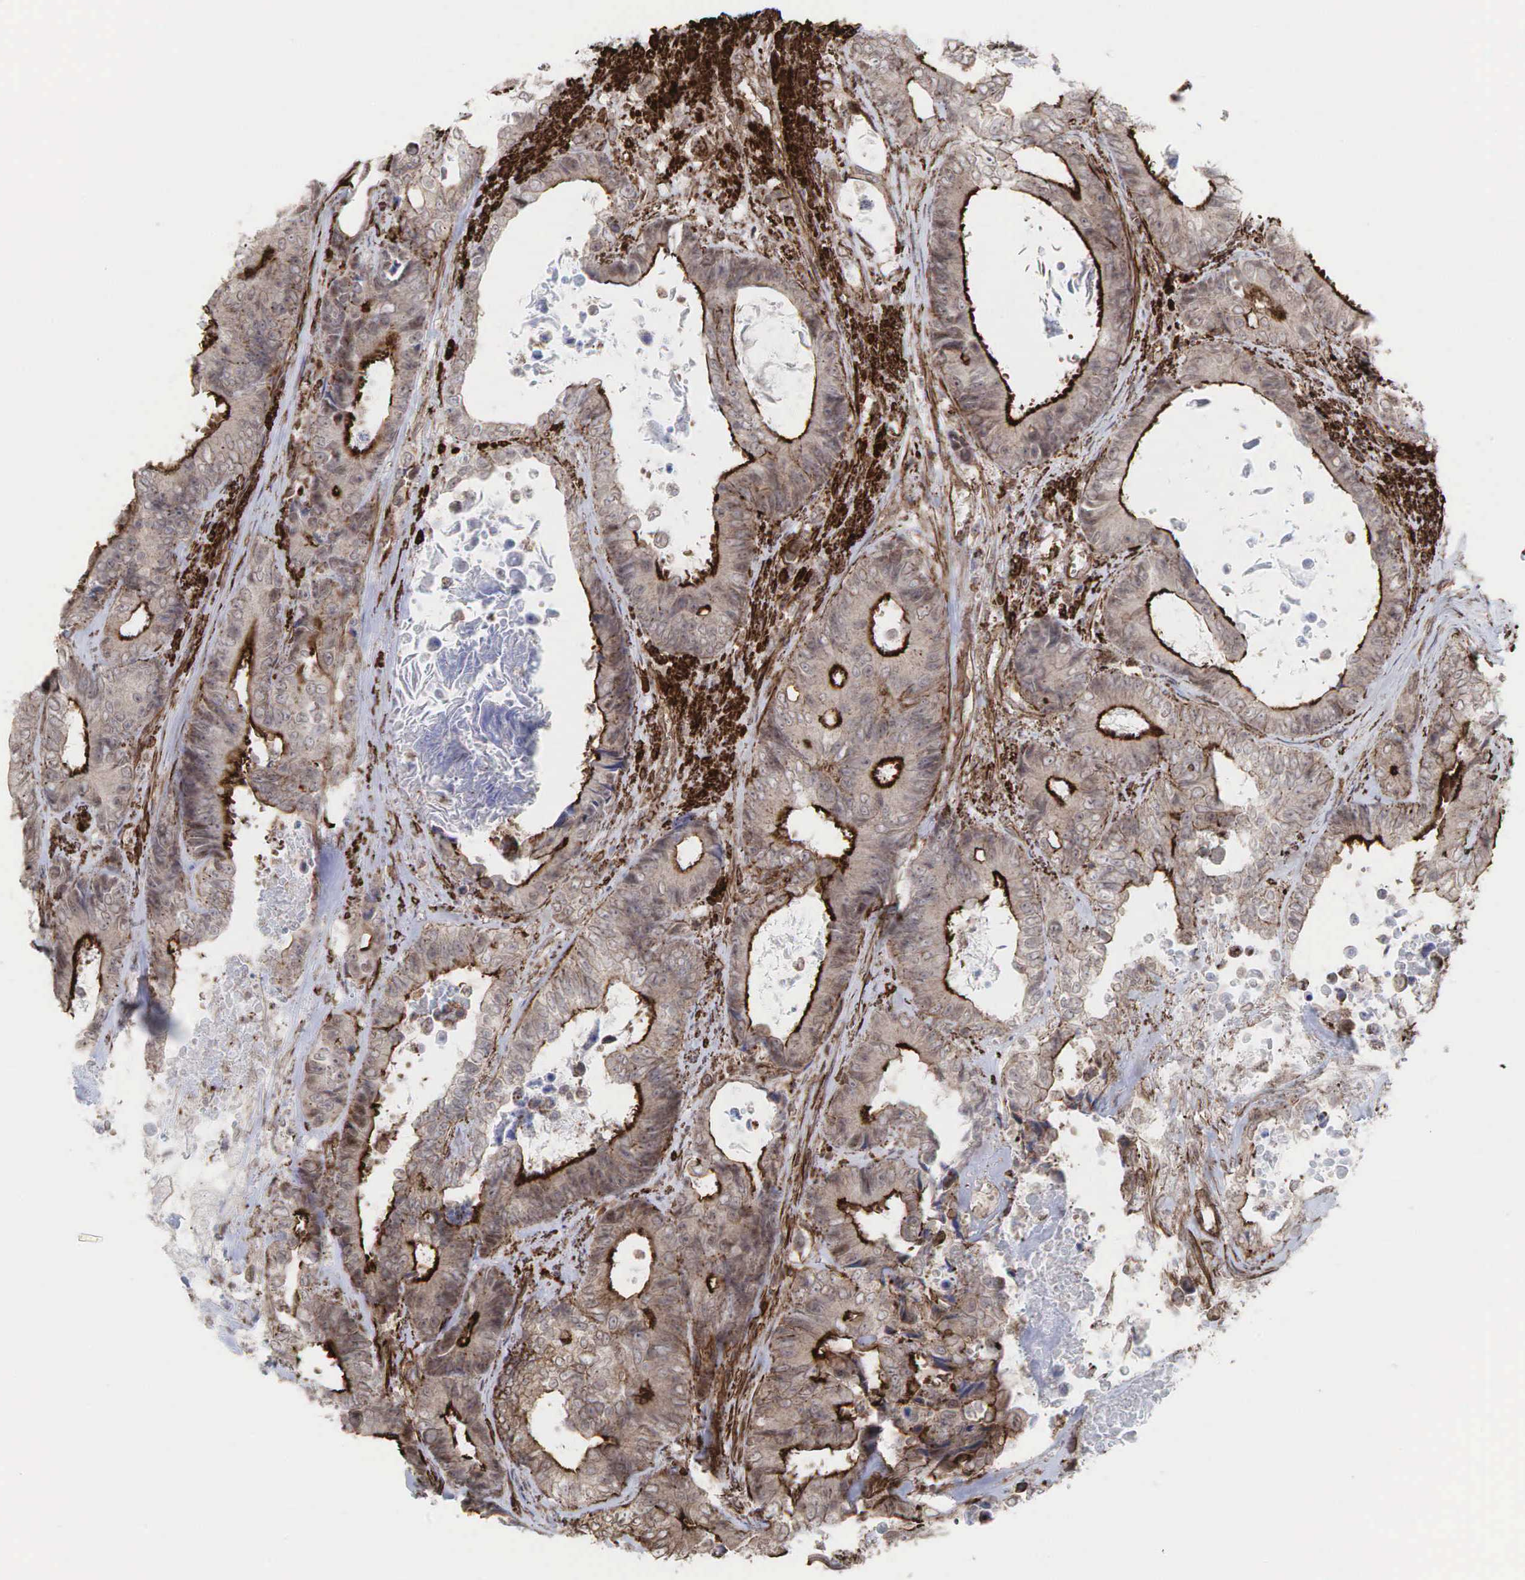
{"staining": {"intensity": "strong", "quantity": ">75%", "location": "cytoplasmic/membranous"}, "tissue": "colorectal cancer", "cell_type": "Tumor cells", "image_type": "cancer", "snomed": [{"axis": "morphology", "description": "Adenocarcinoma, NOS"}, {"axis": "topography", "description": "Rectum"}], "caption": "About >75% of tumor cells in human adenocarcinoma (colorectal) show strong cytoplasmic/membranous protein positivity as visualized by brown immunohistochemical staining.", "gene": "GPRASP1", "patient": {"sex": "female", "age": 98}}